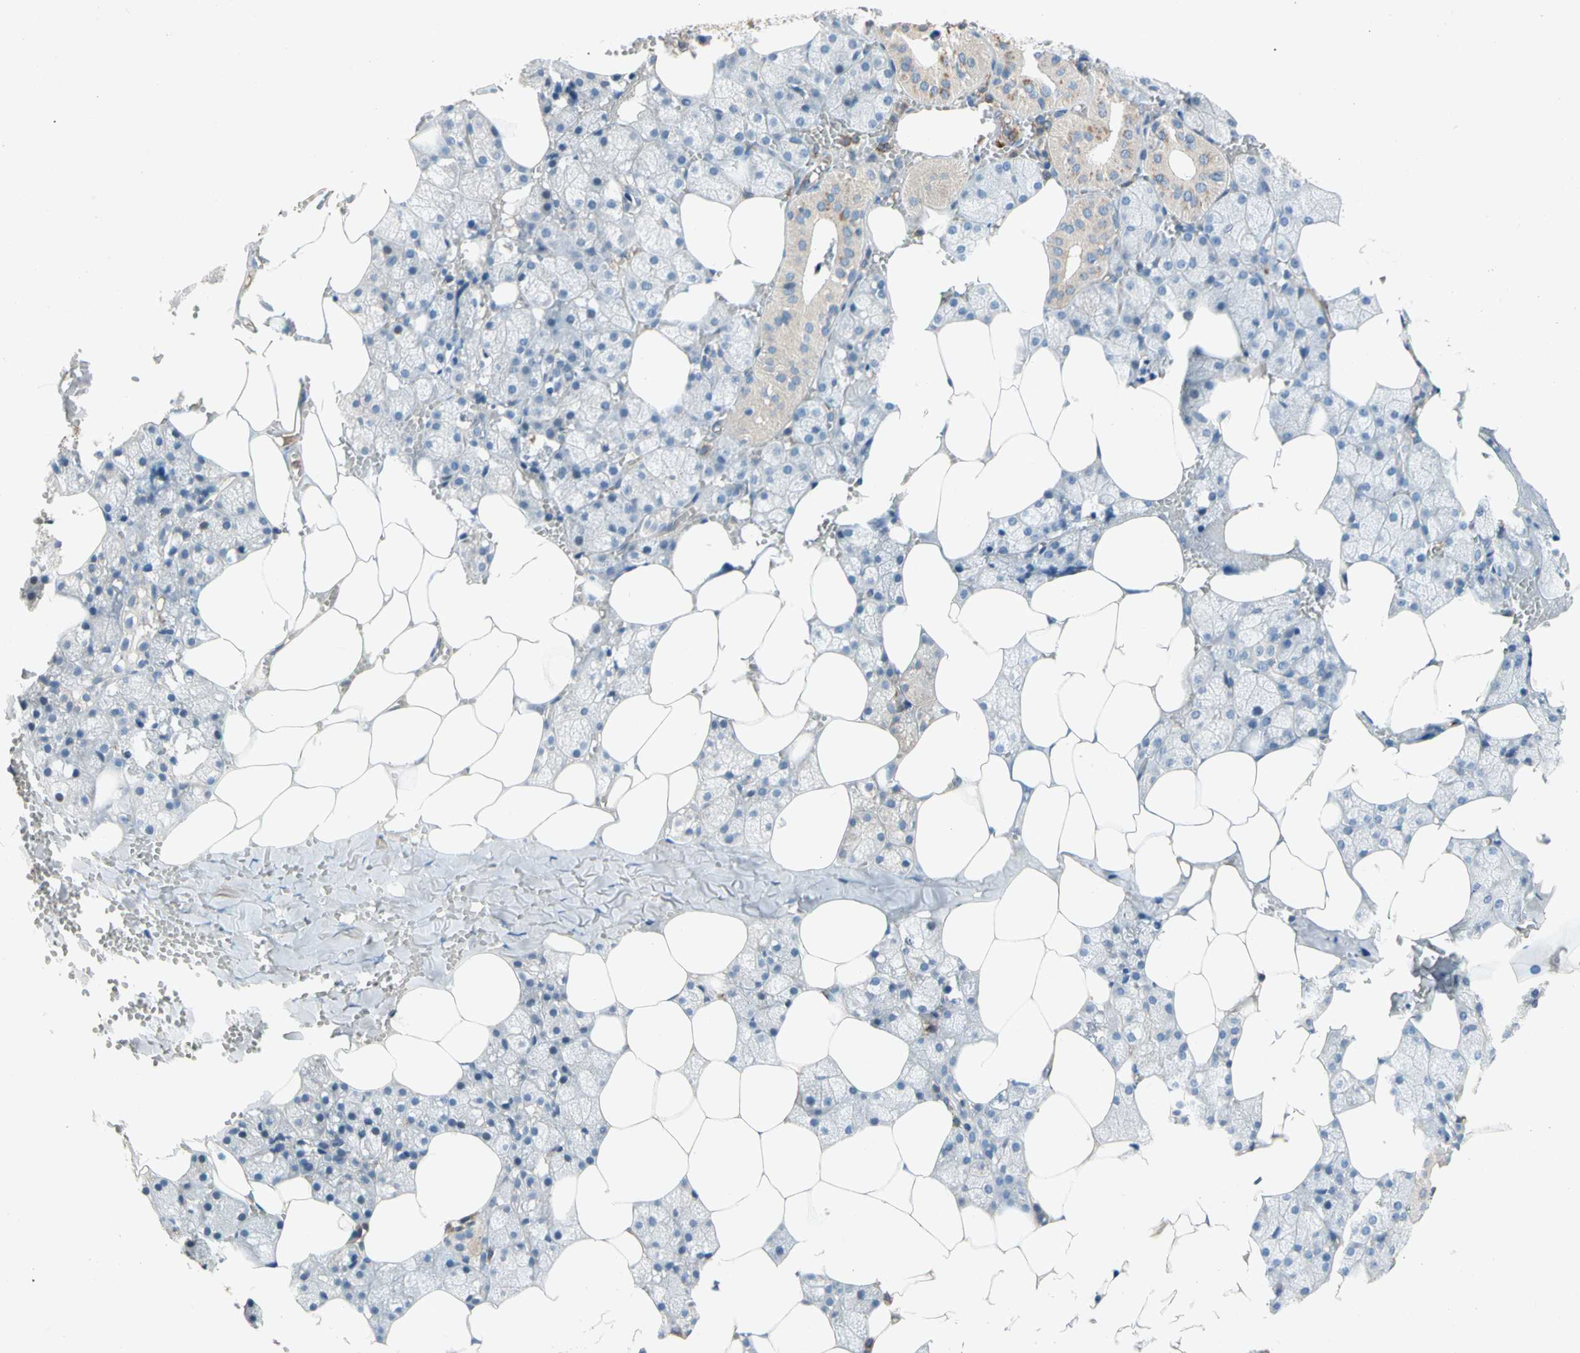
{"staining": {"intensity": "weak", "quantity": "25%-75%", "location": "cytoplasmic/membranous"}, "tissue": "salivary gland", "cell_type": "Glandular cells", "image_type": "normal", "snomed": [{"axis": "morphology", "description": "Normal tissue, NOS"}, {"axis": "topography", "description": "Salivary gland"}], "caption": "Immunohistochemical staining of normal human salivary gland reveals low levels of weak cytoplasmic/membranous staining in approximately 25%-75% of glandular cells.", "gene": "NDFIP2", "patient": {"sex": "male", "age": 62}}